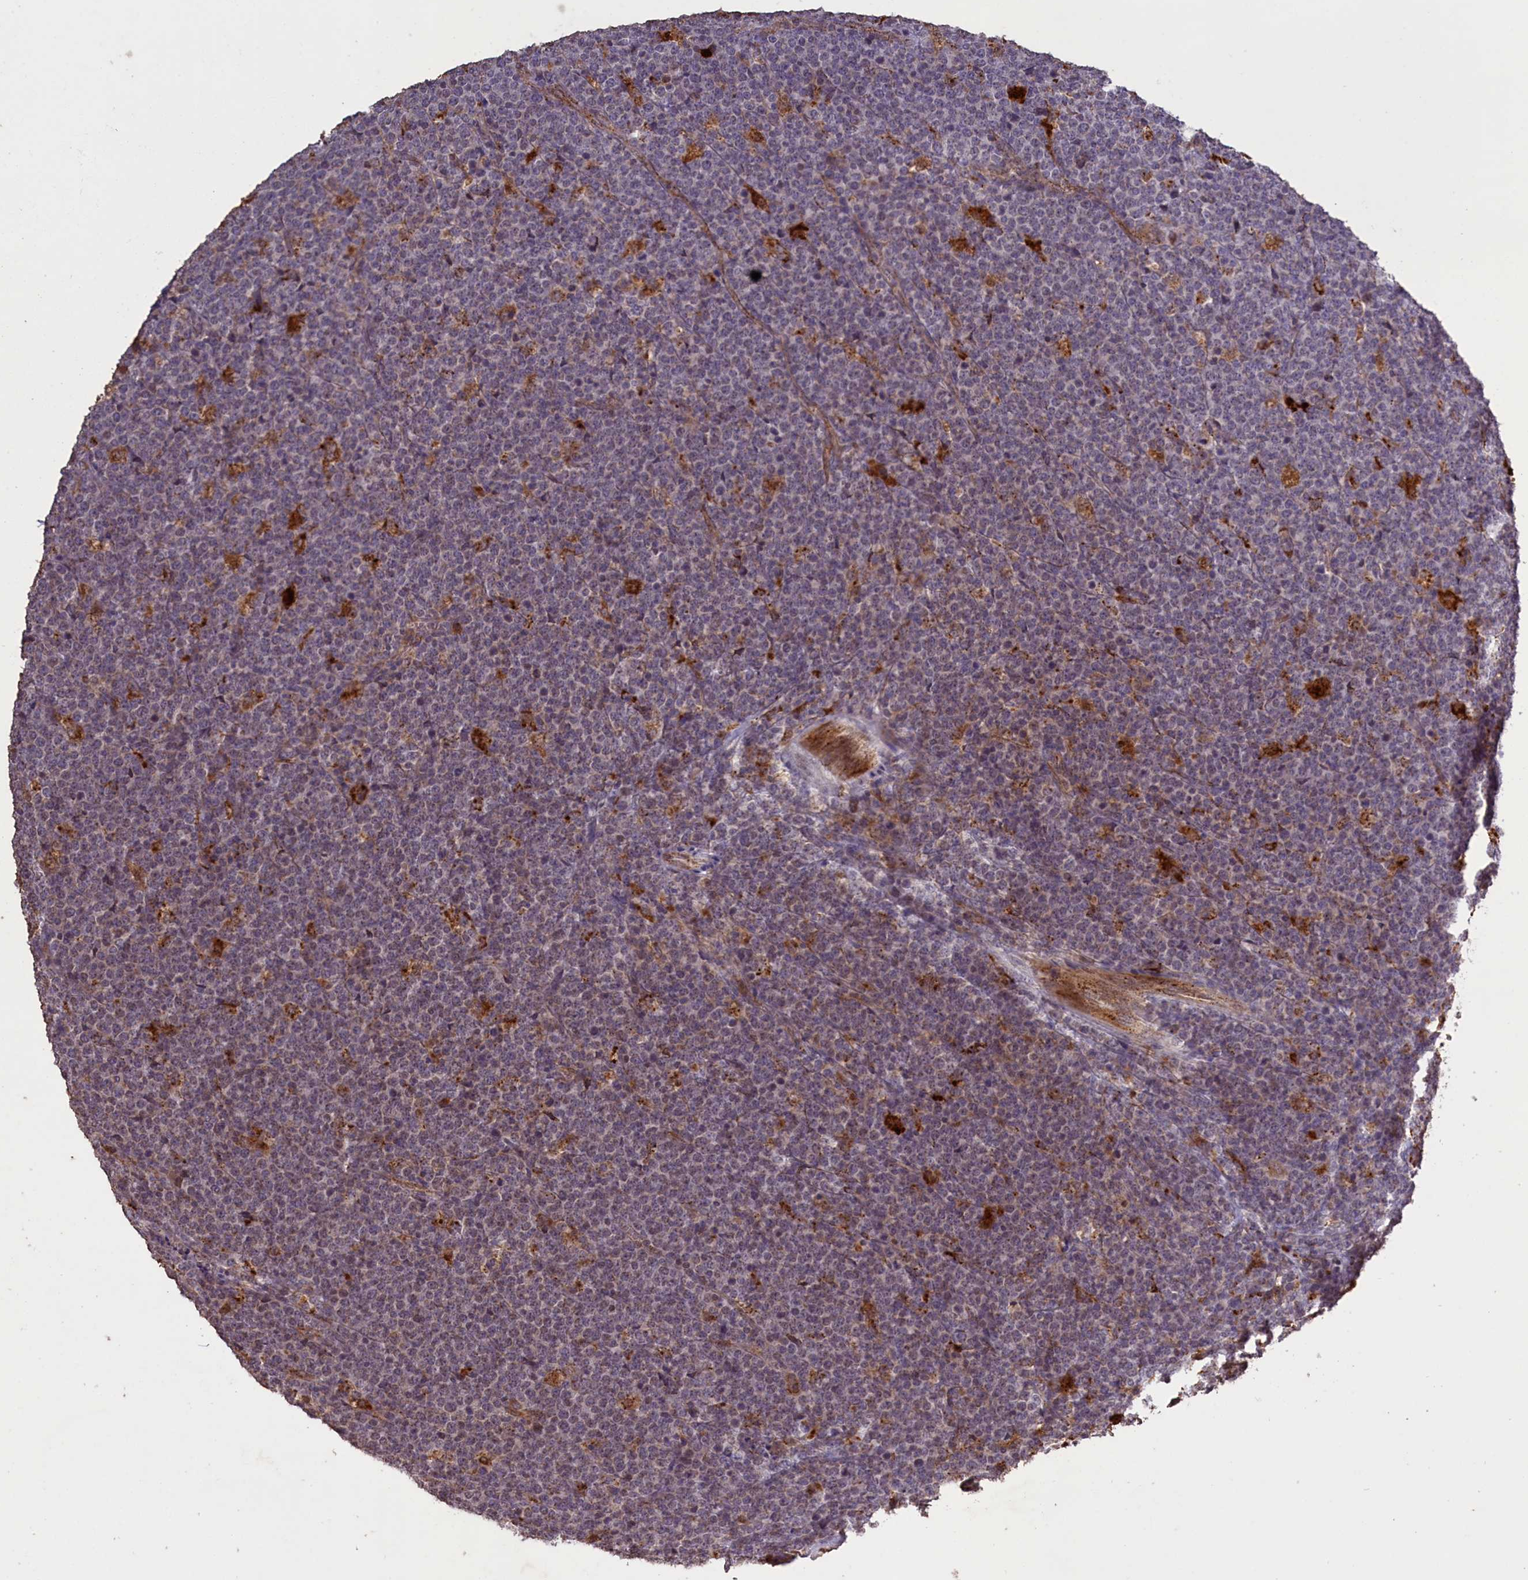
{"staining": {"intensity": "weak", "quantity": "25%-75%", "location": "cytoplasmic/membranous"}, "tissue": "lymphoma", "cell_type": "Tumor cells", "image_type": "cancer", "snomed": [{"axis": "morphology", "description": "Malignant lymphoma, non-Hodgkin's type, High grade"}, {"axis": "topography", "description": "Small intestine"}], "caption": "Protein expression analysis of human lymphoma reveals weak cytoplasmic/membranous positivity in about 25%-75% of tumor cells.", "gene": "CLRN2", "patient": {"sex": "male", "age": 8}}